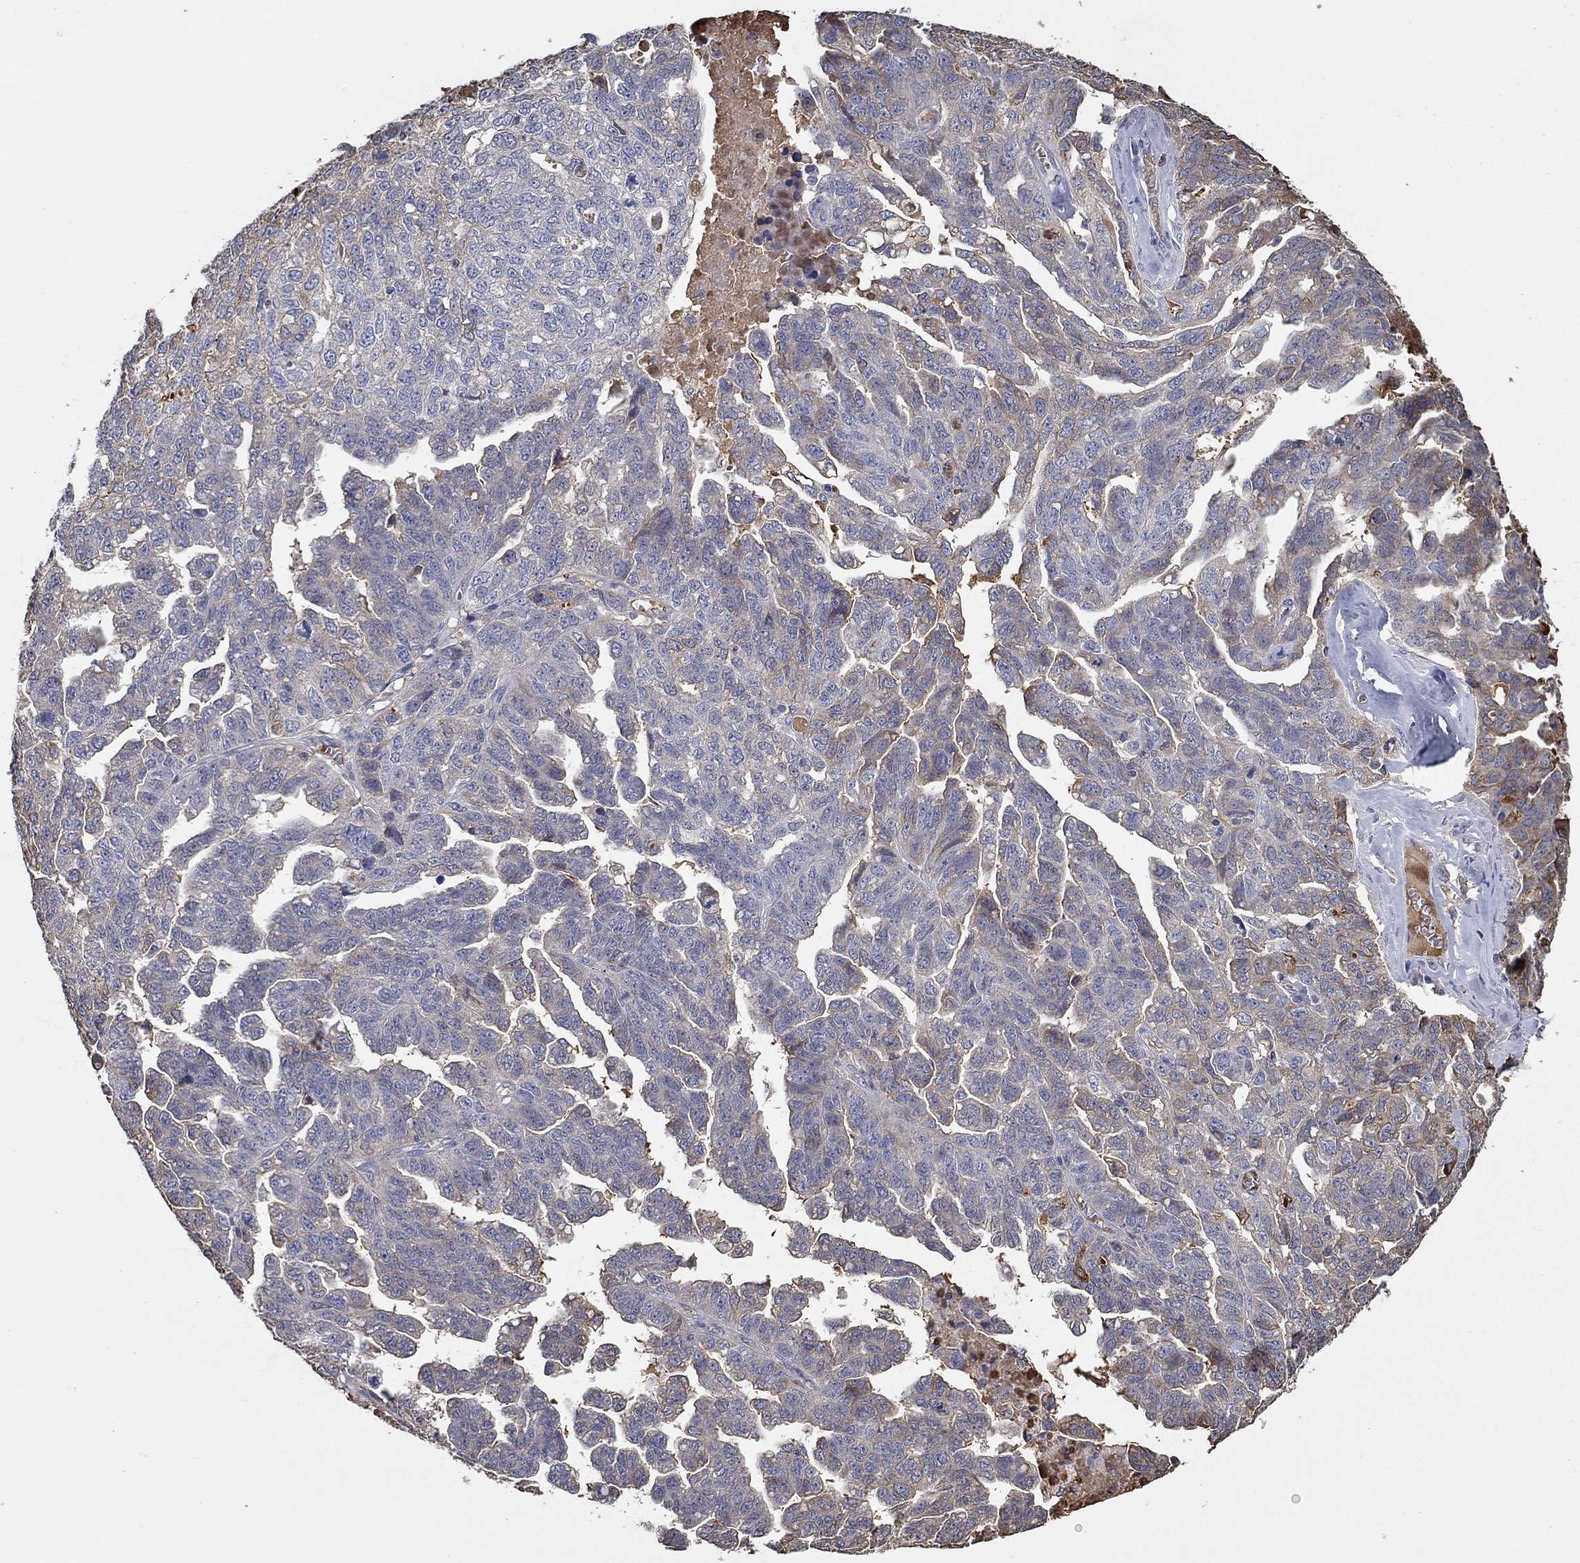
{"staining": {"intensity": "negative", "quantity": "none", "location": "none"}, "tissue": "ovarian cancer", "cell_type": "Tumor cells", "image_type": "cancer", "snomed": [{"axis": "morphology", "description": "Cystadenocarcinoma, serous, NOS"}, {"axis": "topography", "description": "Ovary"}], "caption": "This image is of ovarian cancer stained with immunohistochemistry (IHC) to label a protein in brown with the nuclei are counter-stained blue. There is no expression in tumor cells.", "gene": "IL10", "patient": {"sex": "female", "age": 71}}